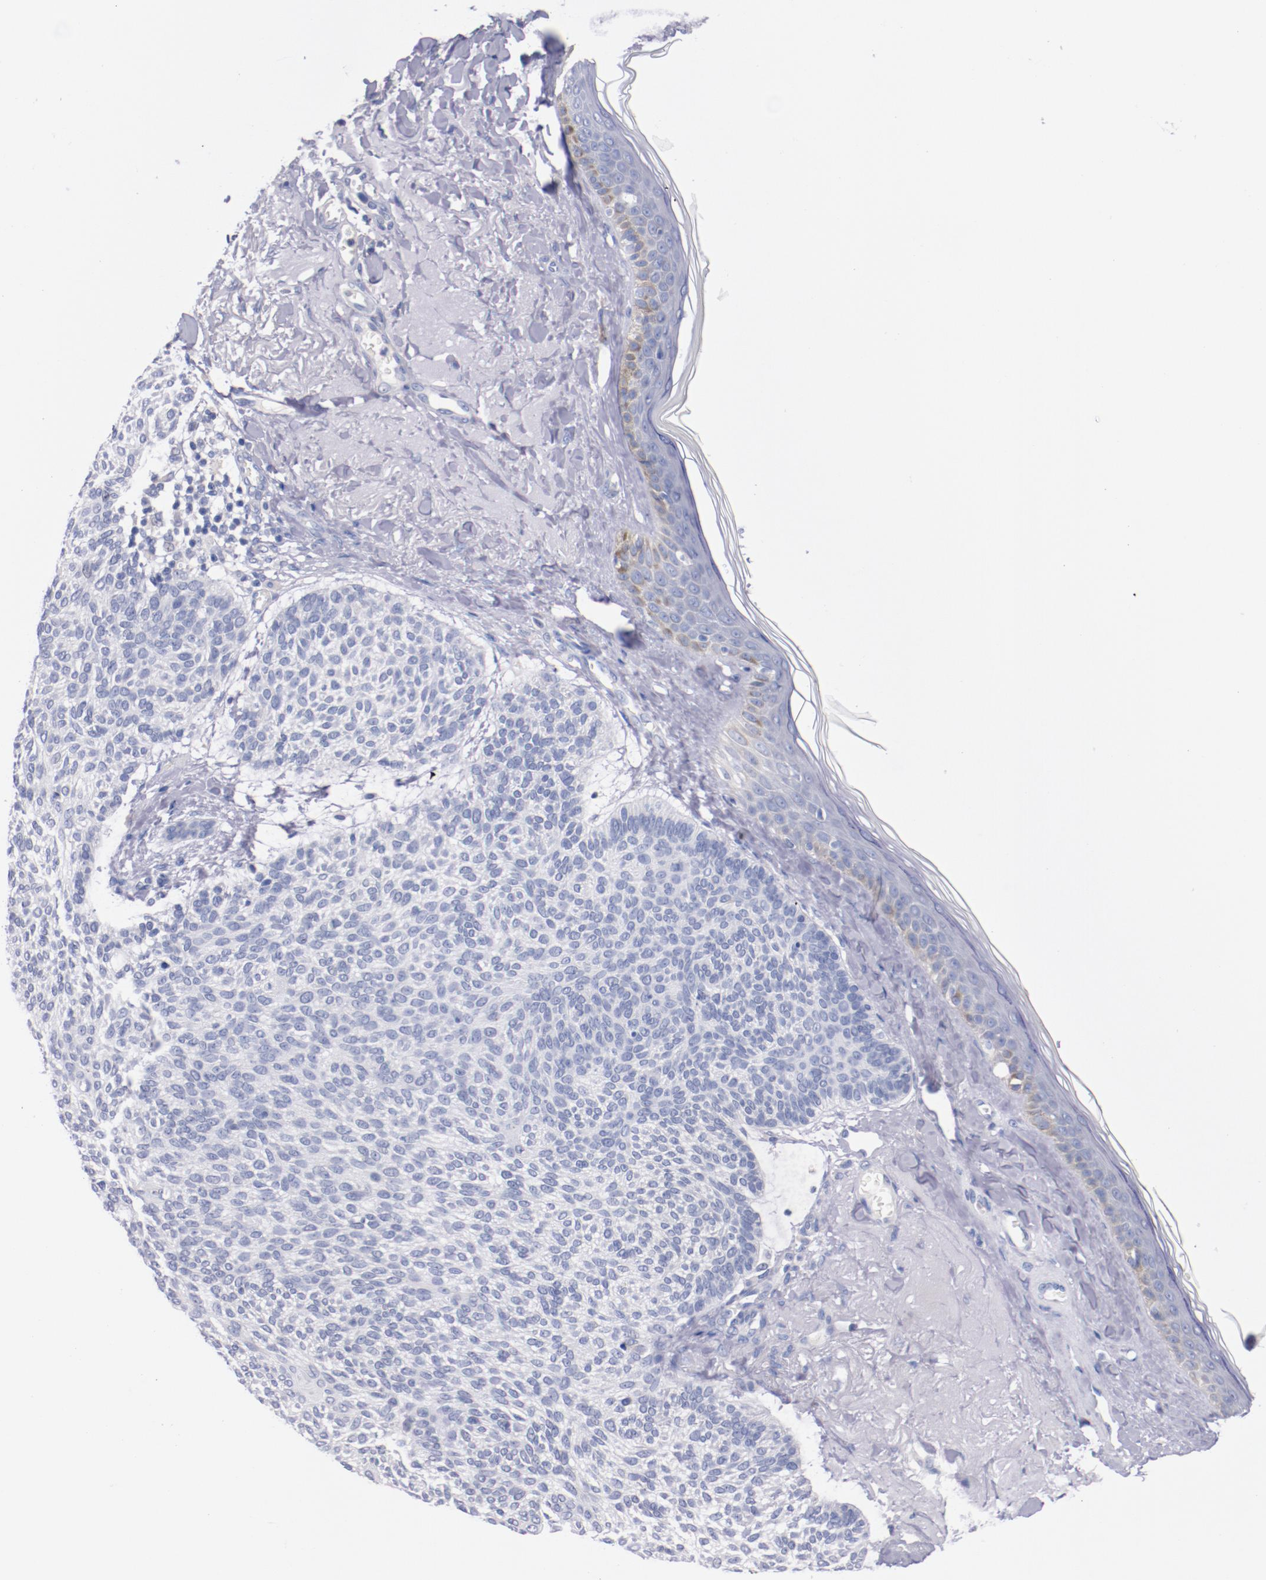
{"staining": {"intensity": "negative", "quantity": "none", "location": "none"}, "tissue": "skin cancer", "cell_type": "Tumor cells", "image_type": "cancer", "snomed": [{"axis": "morphology", "description": "Normal tissue, NOS"}, {"axis": "morphology", "description": "Basal cell carcinoma"}, {"axis": "topography", "description": "Skin"}], "caption": "This is a histopathology image of immunohistochemistry (IHC) staining of basal cell carcinoma (skin), which shows no positivity in tumor cells.", "gene": "CNTNAP2", "patient": {"sex": "female", "age": 70}}